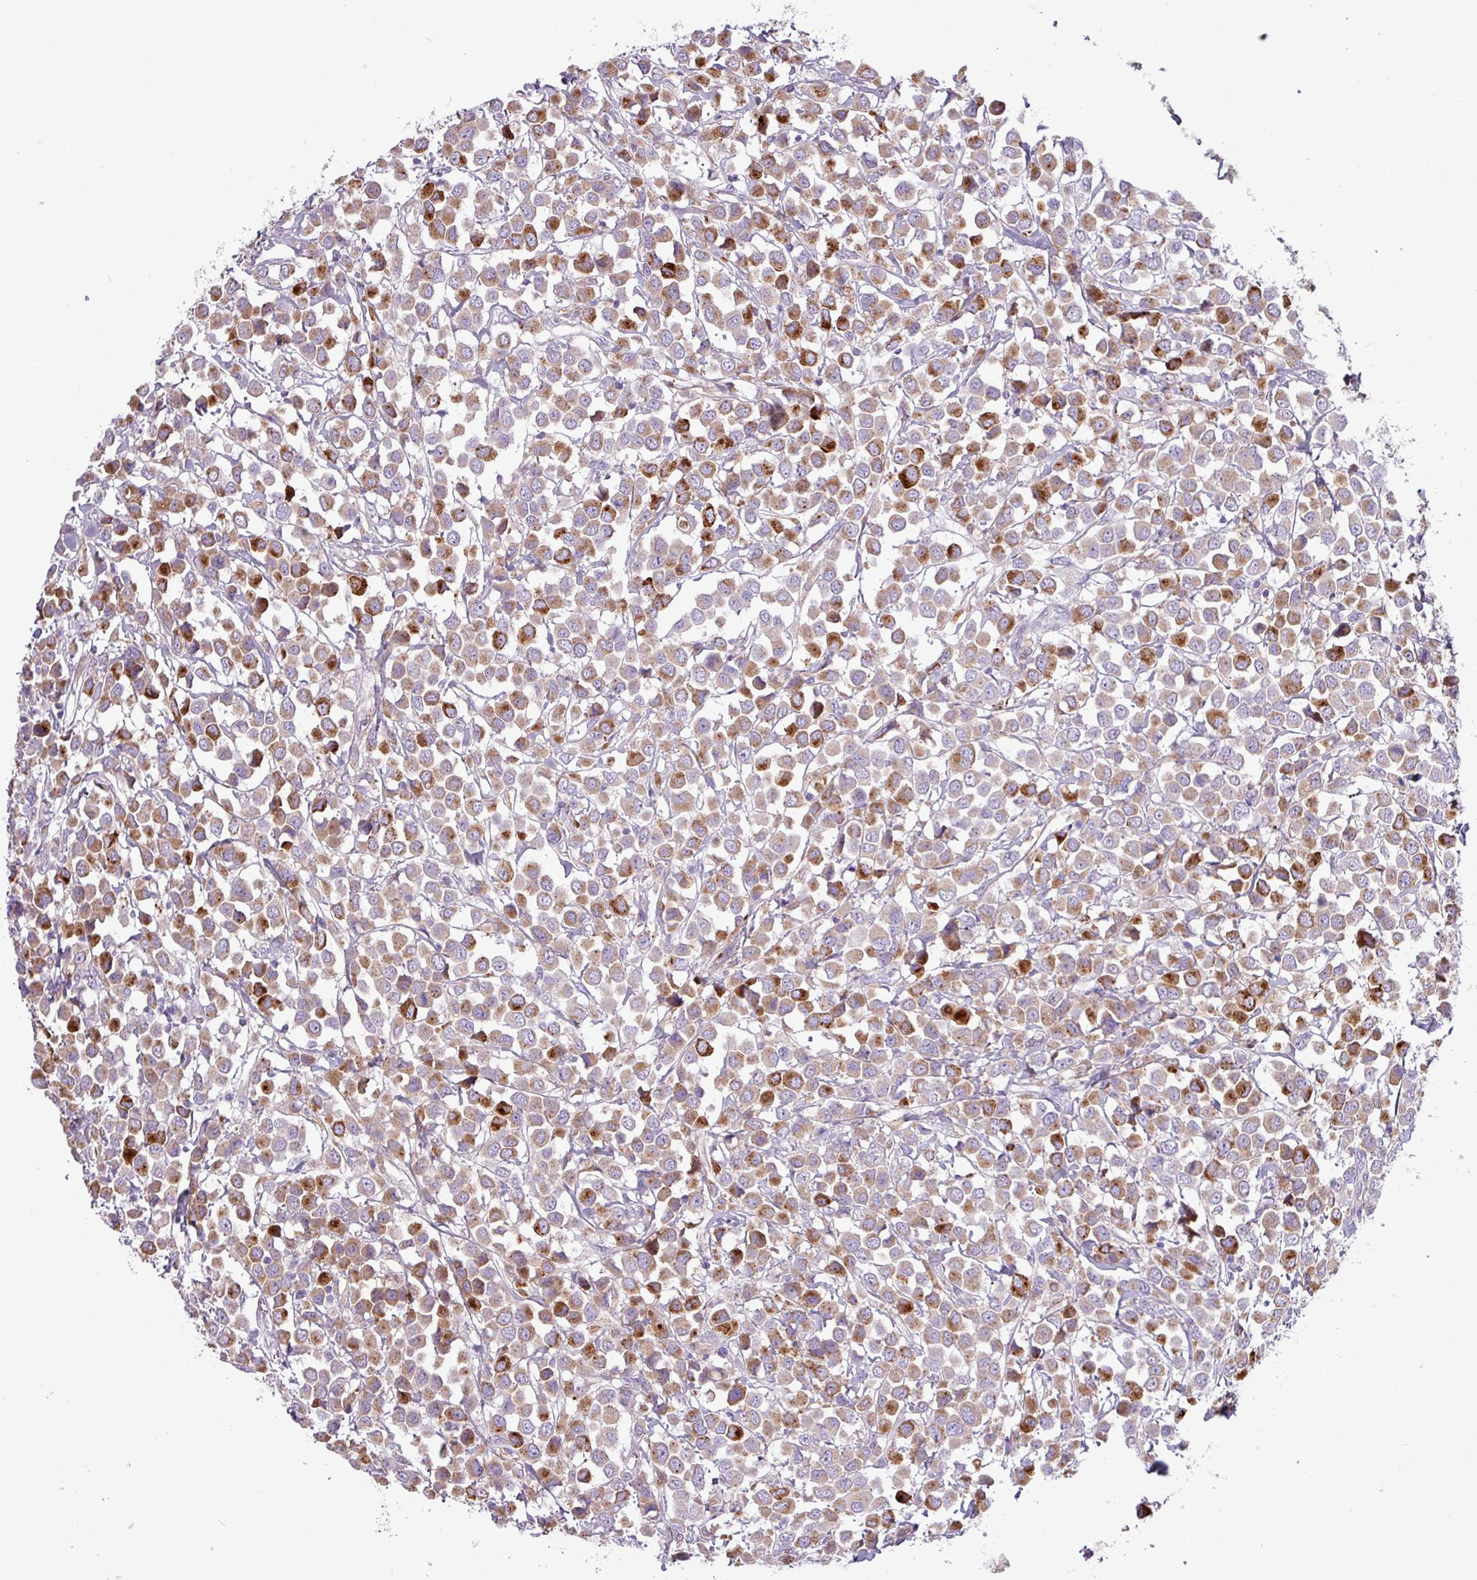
{"staining": {"intensity": "moderate", "quantity": ">75%", "location": "cytoplasmic/membranous"}, "tissue": "breast cancer", "cell_type": "Tumor cells", "image_type": "cancer", "snomed": [{"axis": "morphology", "description": "Duct carcinoma"}, {"axis": "topography", "description": "Breast"}], "caption": "Invasive ductal carcinoma (breast) was stained to show a protein in brown. There is medium levels of moderate cytoplasmic/membranous expression in about >75% of tumor cells. (brown staining indicates protein expression, while blue staining denotes nuclei).", "gene": "C4B", "patient": {"sex": "female", "age": 61}}